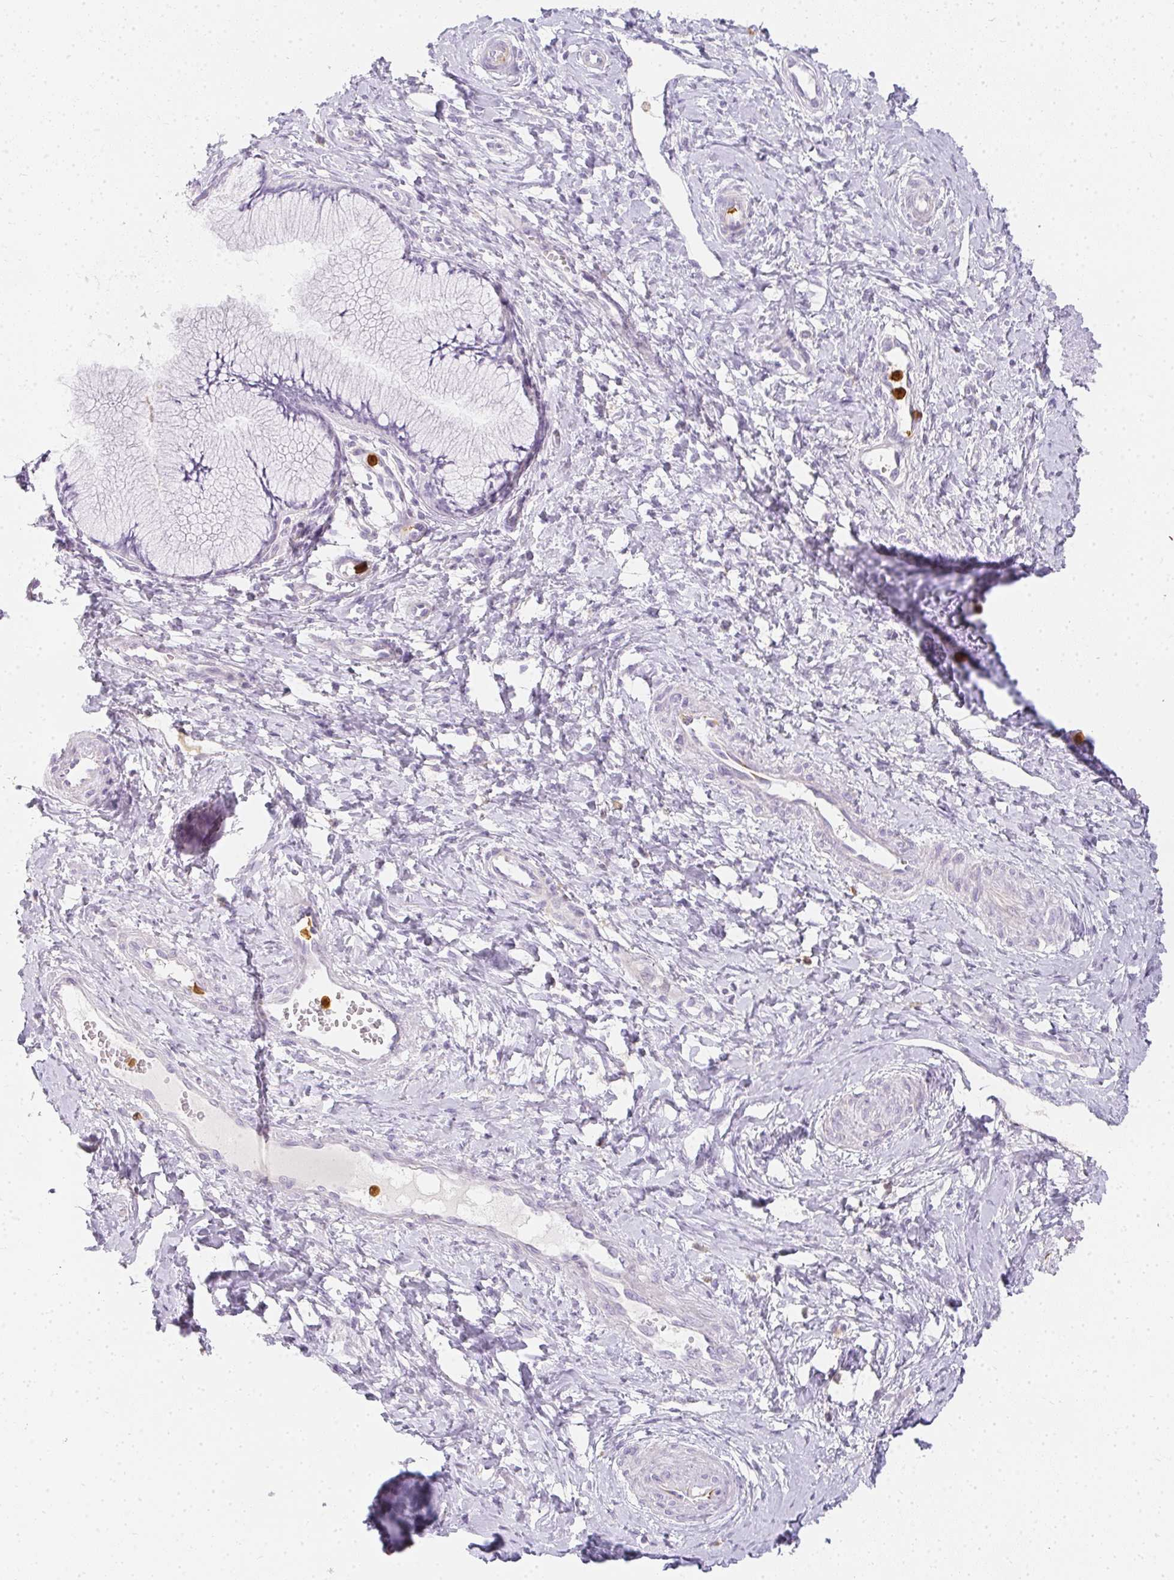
{"staining": {"intensity": "negative", "quantity": "none", "location": "none"}, "tissue": "cervix", "cell_type": "Glandular cells", "image_type": "normal", "snomed": [{"axis": "morphology", "description": "Normal tissue, NOS"}, {"axis": "topography", "description": "Cervix"}], "caption": "Protein analysis of unremarkable cervix exhibits no significant staining in glandular cells. (Brightfield microscopy of DAB IHC at high magnification).", "gene": "HK3", "patient": {"sex": "female", "age": 37}}